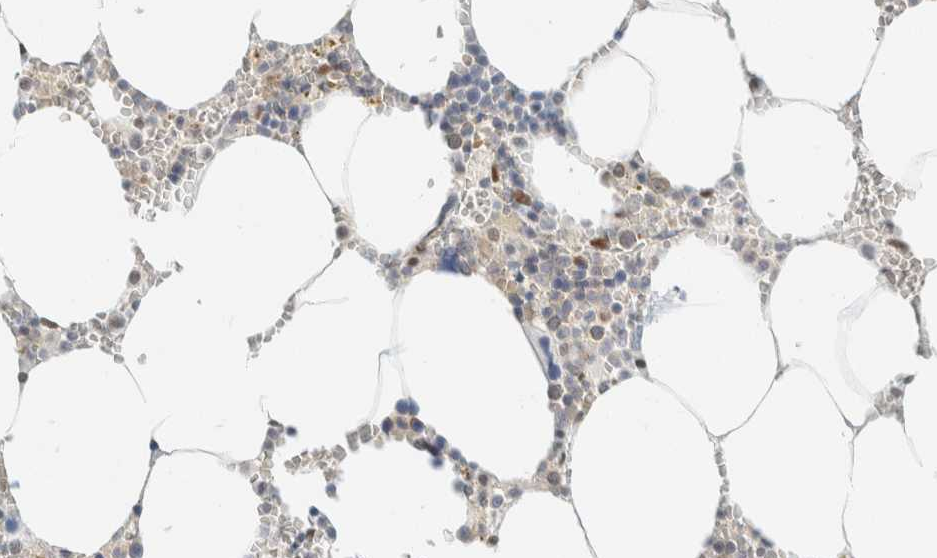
{"staining": {"intensity": "weak", "quantity": "<25%", "location": "nuclear"}, "tissue": "bone marrow", "cell_type": "Hematopoietic cells", "image_type": "normal", "snomed": [{"axis": "morphology", "description": "Normal tissue, NOS"}, {"axis": "topography", "description": "Bone marrow"}], "caption": "The IHC micrograph has no significant positivity in hematopoietic cells of bone marrow. (Stains: DAB IHC with hematoxylin counter stain, Microscopy: brightfield microscopy at high magnification).", "gene": "ZNF683", "patient": {"sex": "male", "age": 70}}